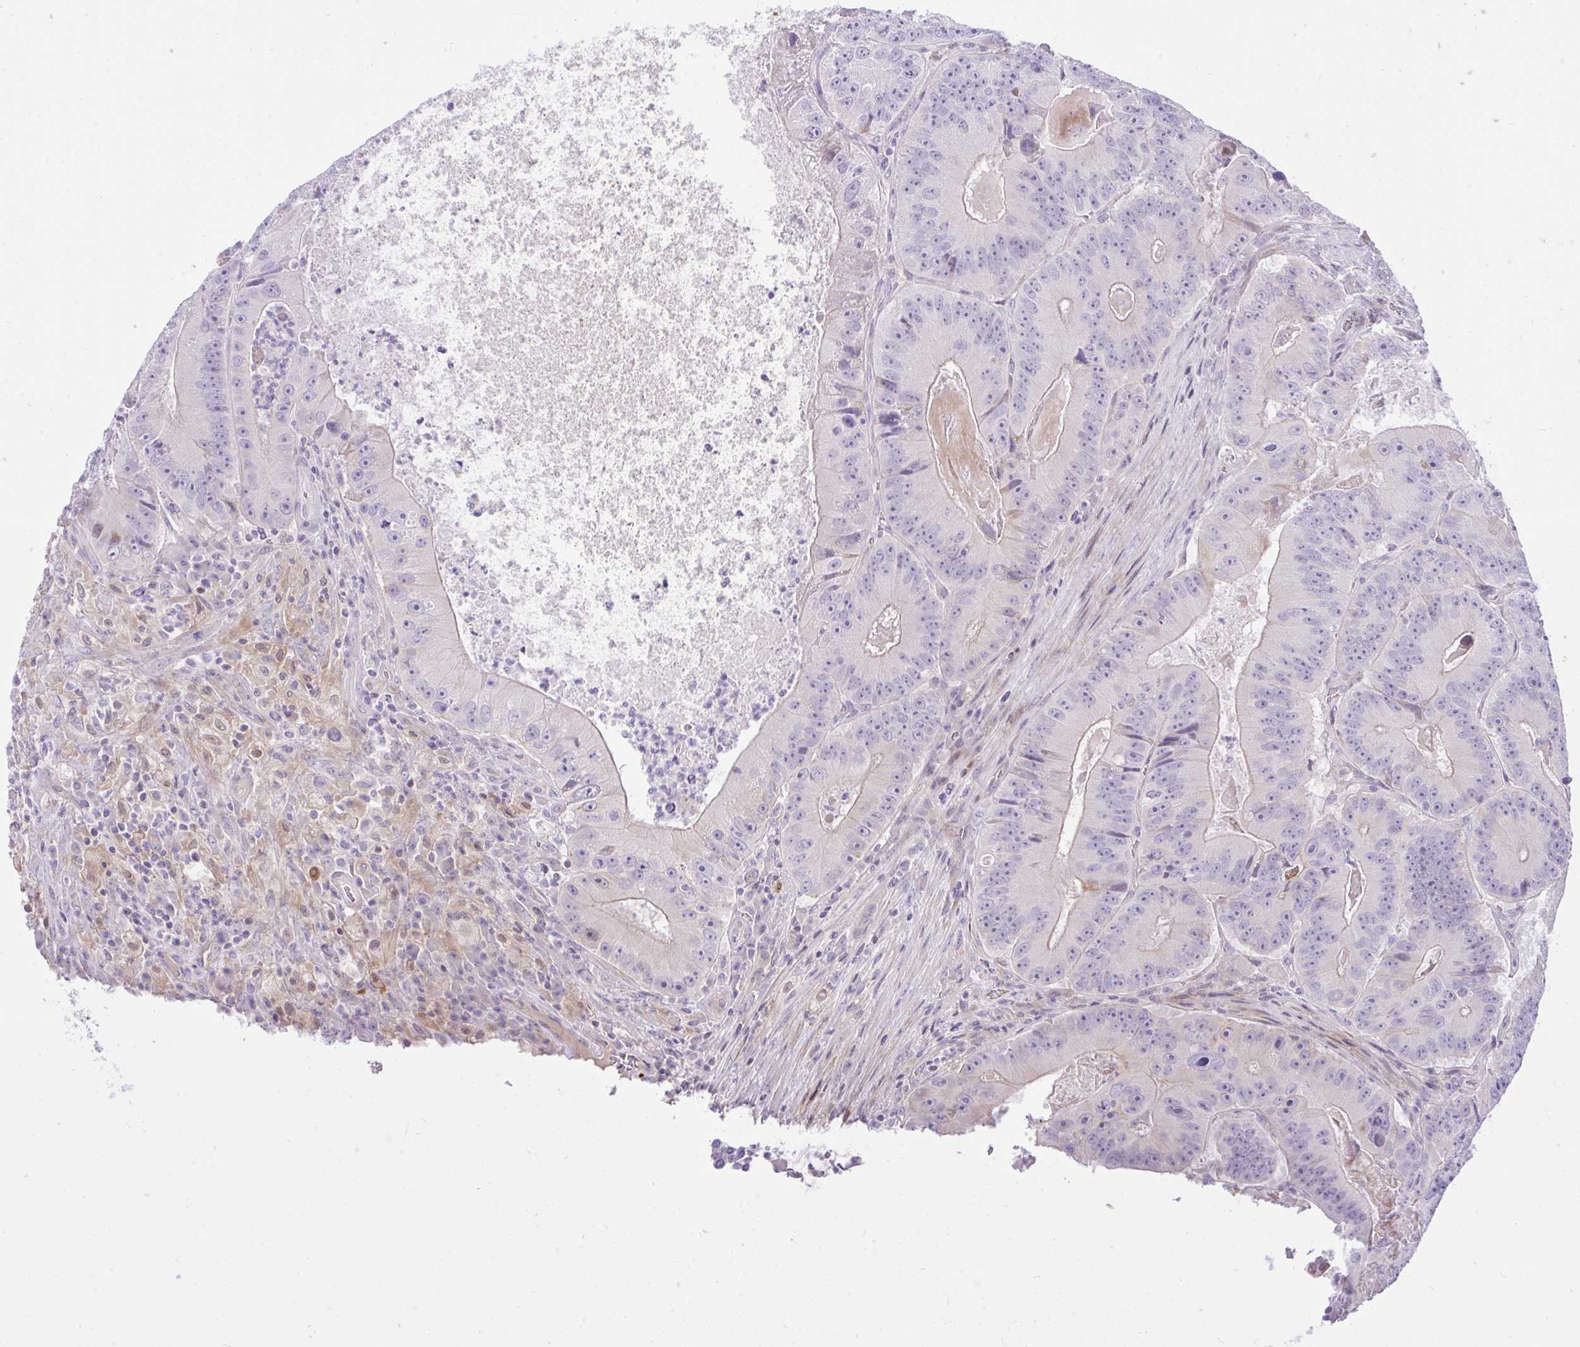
{"staining": {"intensity": "negative", "quantity": "none", "location": "none"}, "tissue": "colorectal cancer", "cell_type": "Tumor cells", "image_type": "cancer", "snomed": [{"axis": "morphology", "description": "Adenocarcinoma, NOS"}, {"axis": "topography", "description": "Colon"}], "caption": "A photomicrograph of human adenocarcinoma (colorectal) is negative for staining in tumor cells.", "gene": "ZNF101", "patient": {"sex": "female", "age": 86}}